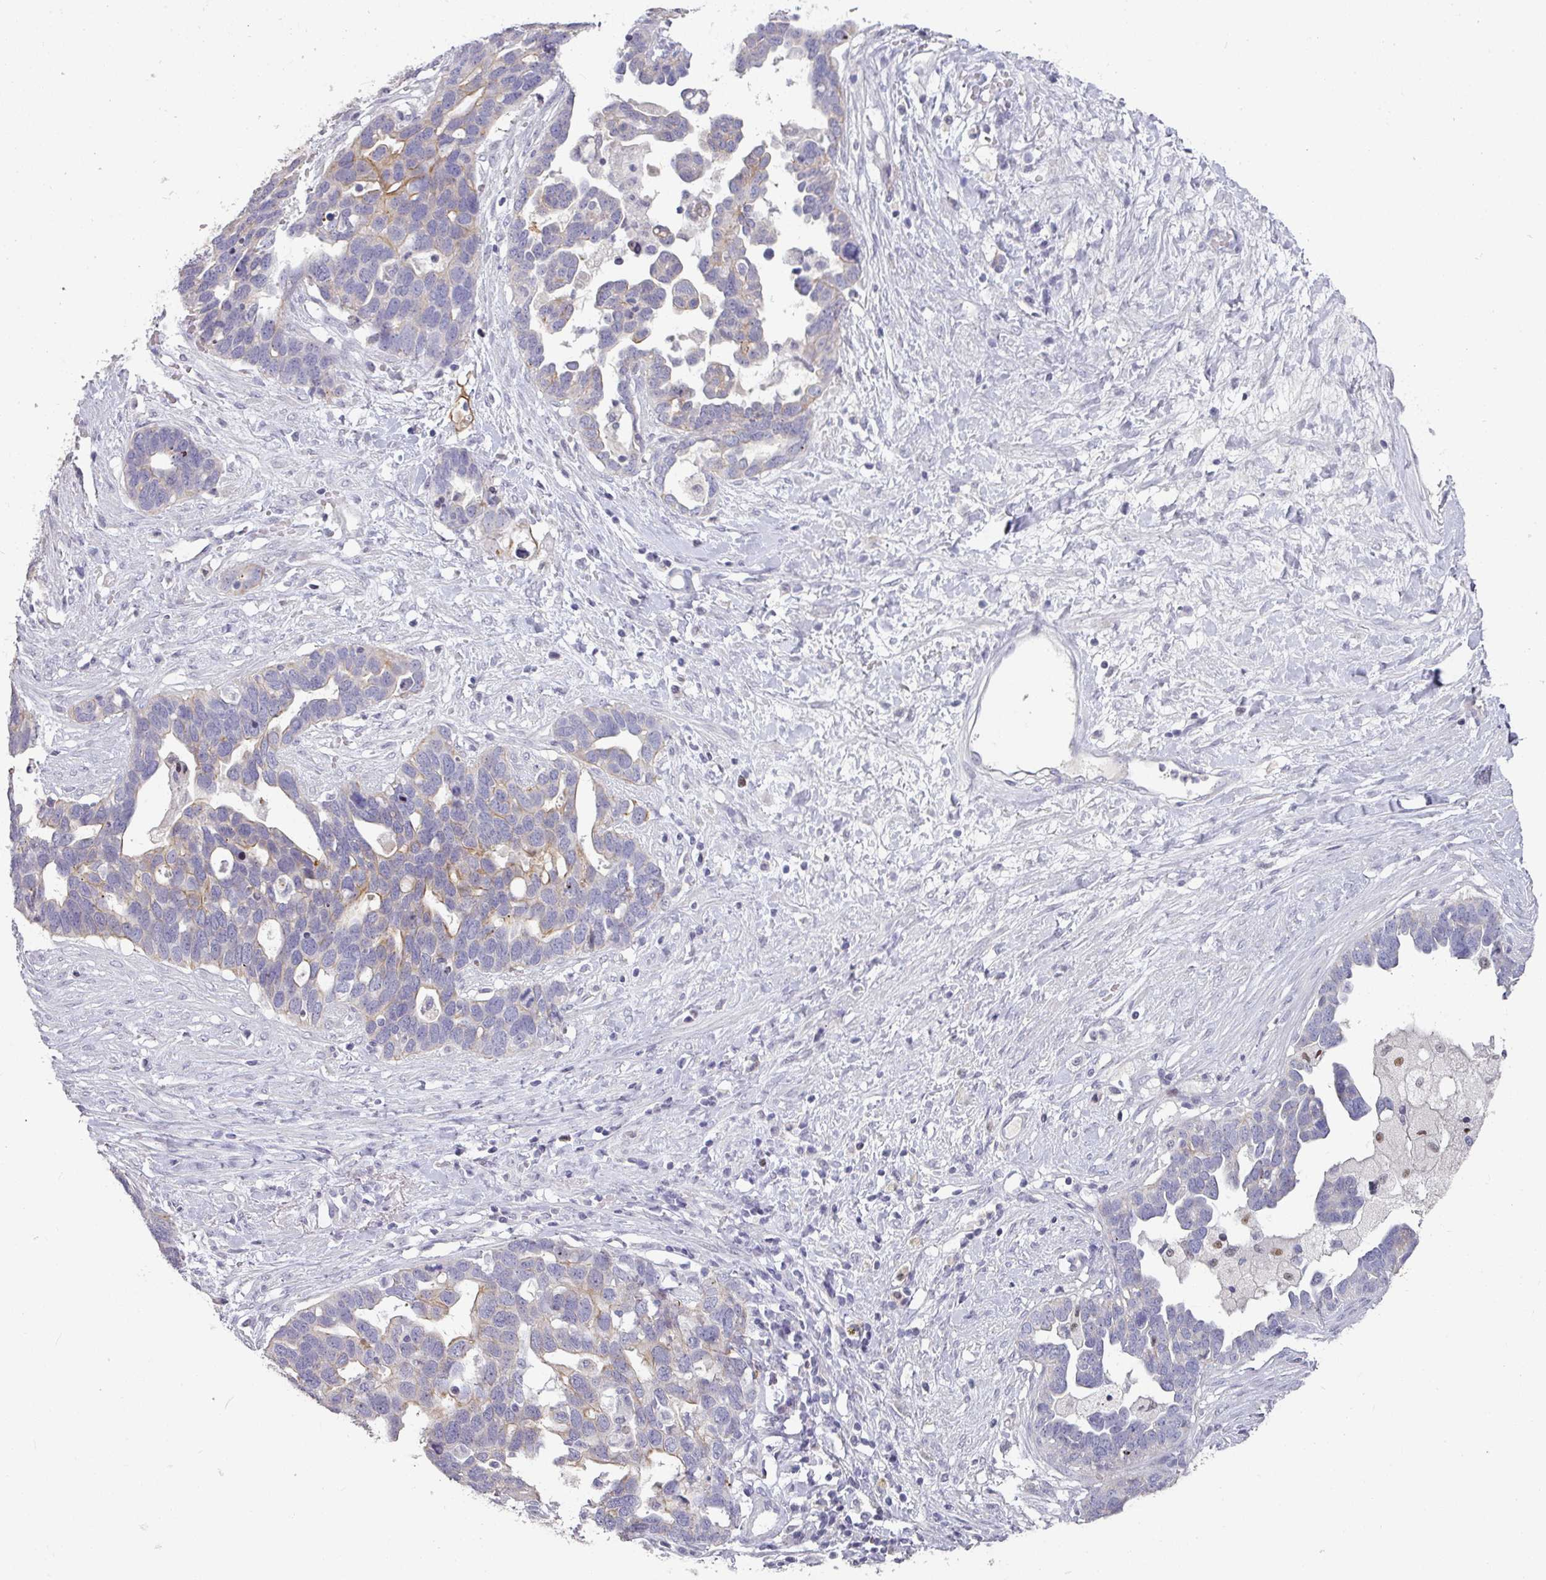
{"staining": {"intensity": "weak", "quantity": "<25%", "location": "cytoplasmic/membranous"}, "tissue": "ovarian cancer", "cell_type": "Tumor cells", "image_type": "cancer", "snomed": [{"axis": "morphology", "description": "Cystadenocarcinoma, serous, NOS"}, {"axis": "topography", "description": "Ovary"}], "caption": "Histopathology image shows no protein staining in tumor cells of ovarian serous cystadenocarcinoma tissue.", "gene": "GTF2H3", "patient": {"sex": "female", "age": 54}}